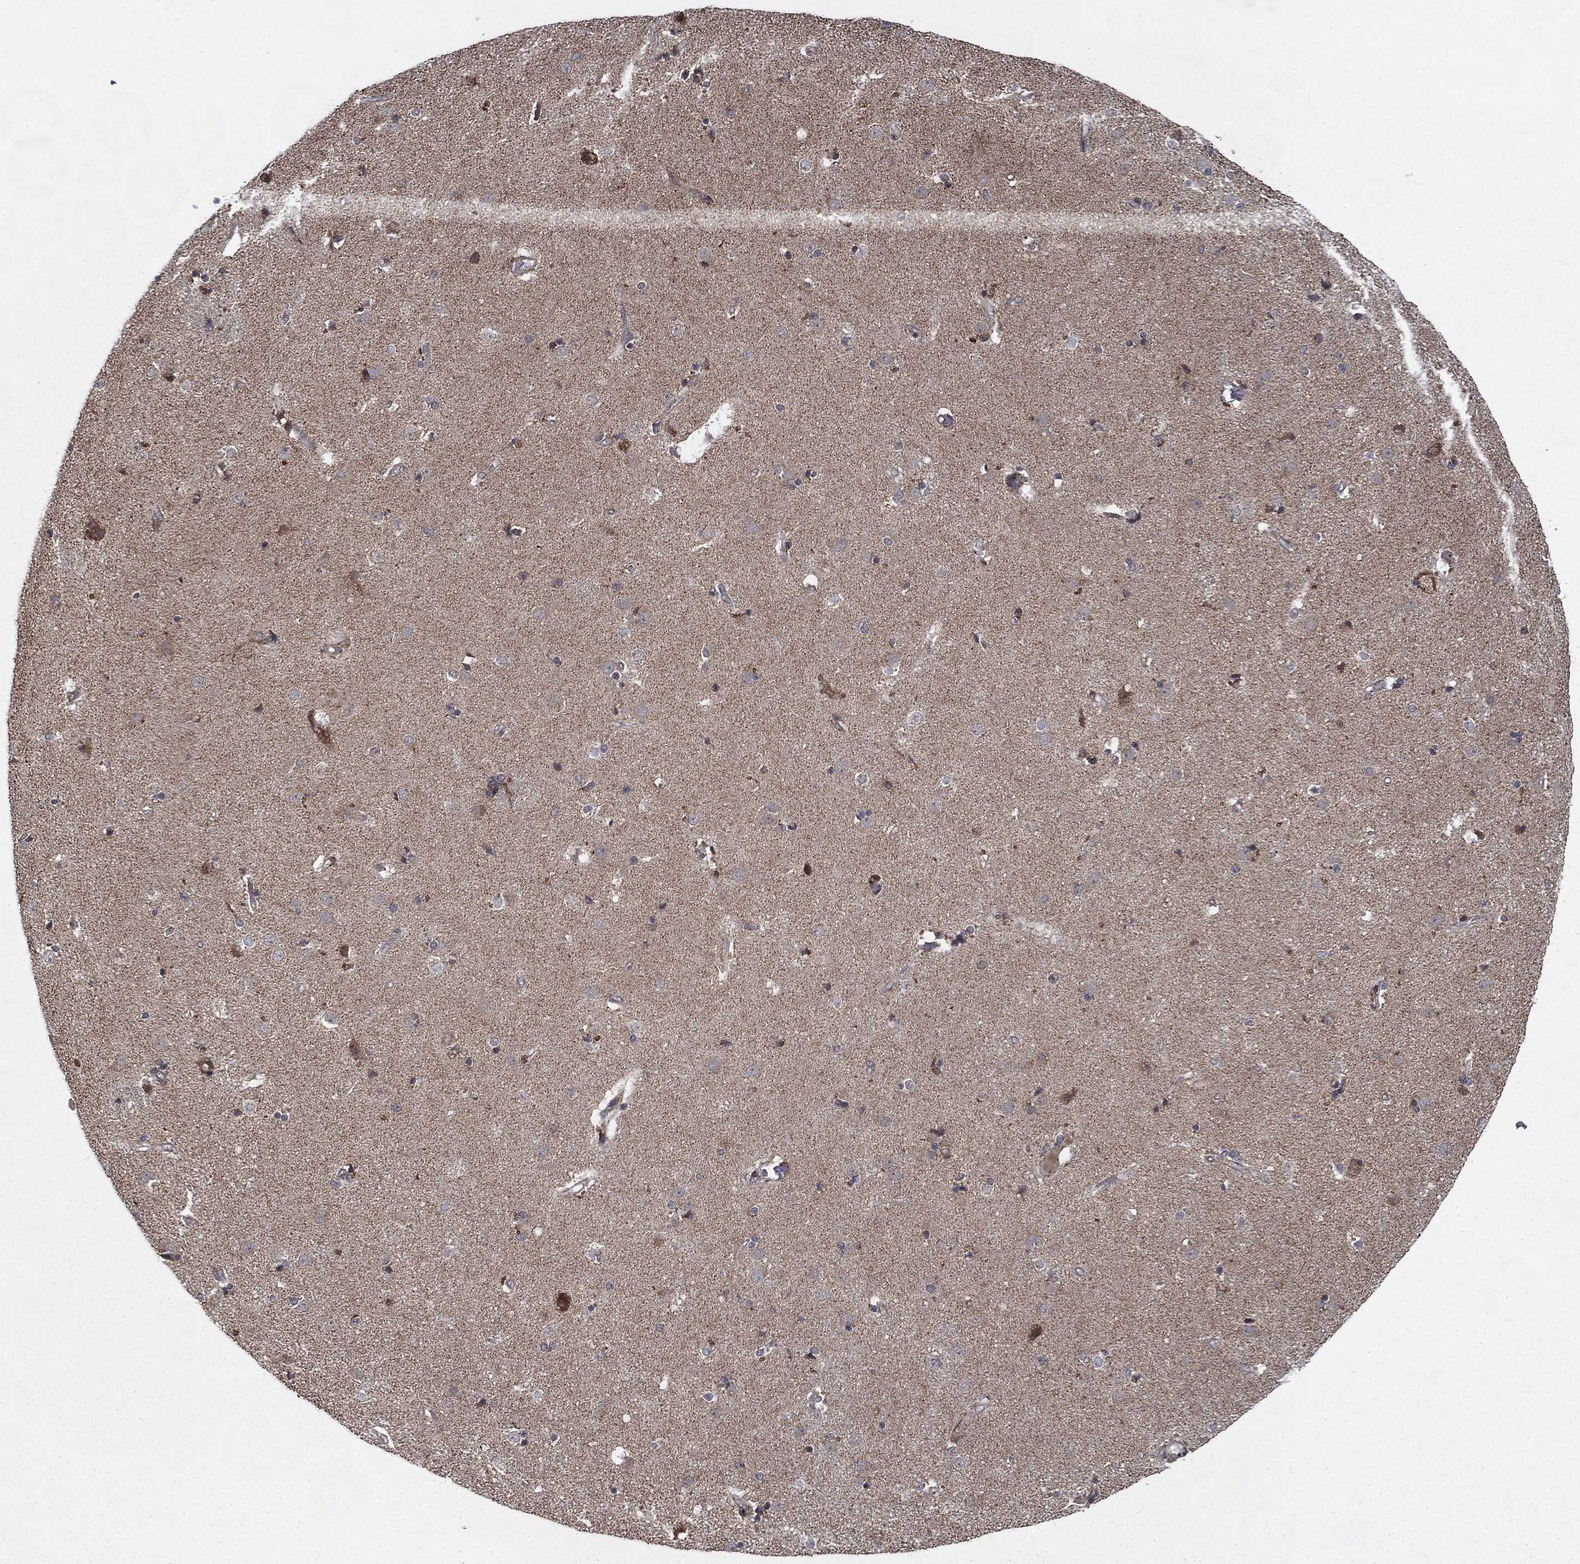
{"staining": {"intensity": "negative", "quantity": "none", "location": "none"}, "tissue": "caudate", "cell_type": "Glial cells", "image_type": "normal", "snomed": [{"axis": "morphology", "description": "Normal tissue, NOS"}, {"axis": "topography", "description": "Lateral ventricle wall"}], "caption": "A histopathology image of caudate stained for a protein displays no brown staining in glial cells. The staining is performed using DAB (3,3'-diaminobenzidine) brown chromogen with nuclei counter-stained in using hematoxylin.", "gene": "HDAC5", "patient": {"sex": "female", "age": 71}}